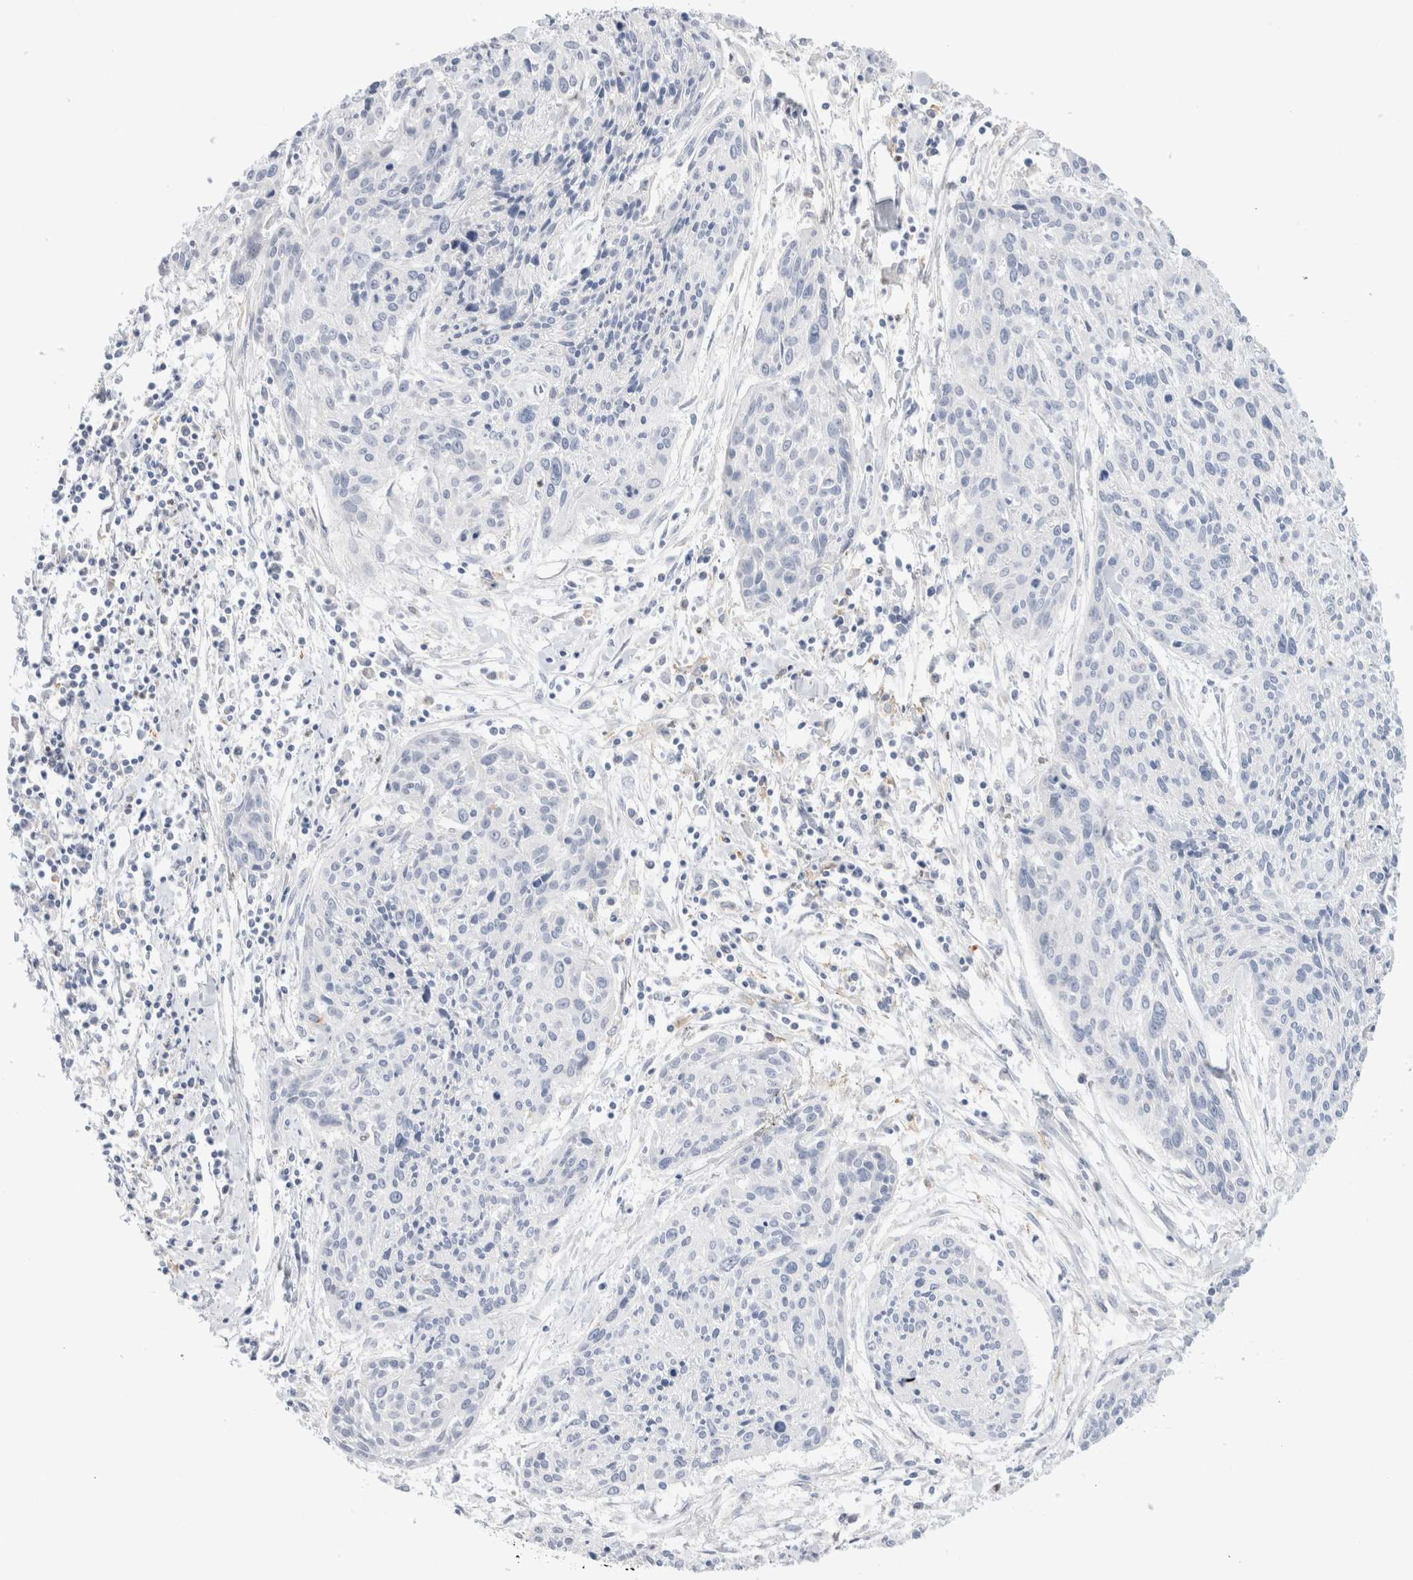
{"staining": {"intensity": "negative", "quantity": "none", "location": "none"}, "tissue": "cervical cancer", "cell_type": "Tumor cells", "image_type": "cancer", "snomed": [{"axis": "morphology", "description": "Squamous cell carcinoma, NOS"}, {"axis": "topography", "description": "Cervix"}], "caption": "This image is of squamous cell carcinoma (cervical) stained with immunohistochemistry (IHC) to label a protein in brown with the nuclei are counter-stained blue. There is no positivity in tumor cells. The staining was performed using DAB (3,3'-diaminobenzidine) to visualize the protein expression in brown, while the nuclei were stained in blue with hematoxylin (Magnification: 20x).", "gene": "ADAM30", "patient": {"sex": "female", "age": 51}}